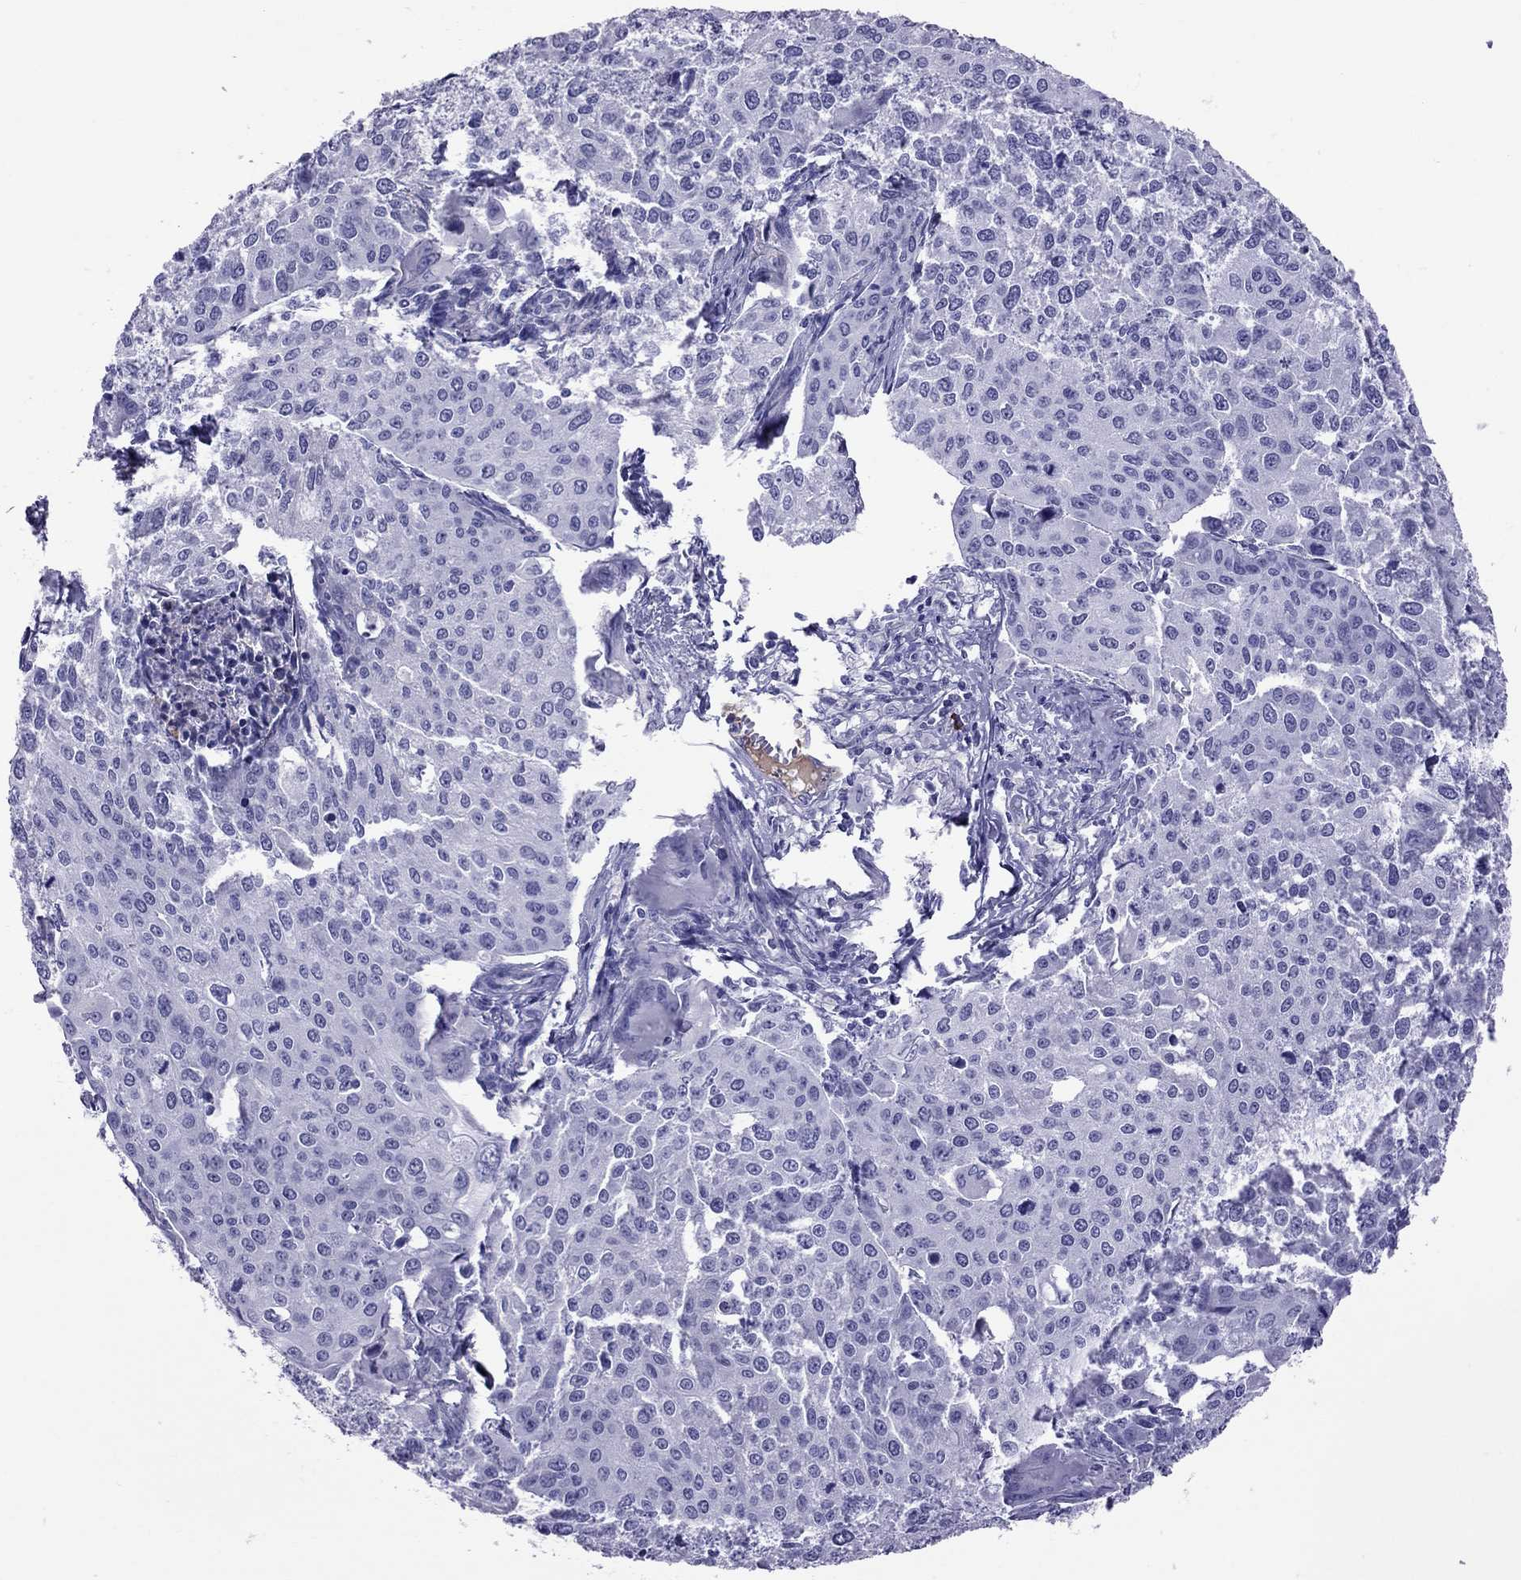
{"staining": {"intensity": "negative", "quantity": "none", "location": "none"}, "tissue": "cervical cancer", "cell_type": "Tumor cells", "image_type": "cancer", "snomed": [{"axis": "morphology", "description": "Squamous cell carcinoma, NOS"}, {"axis": "topography", "description": "Cervix"}], "caption": "This is an IHC histopathology image of cervical cancer (squamous cell carcinoma). There is no staining in tumor cells.", "gene": "SCART1", "patient": {"sex": "female", "age": 38}}